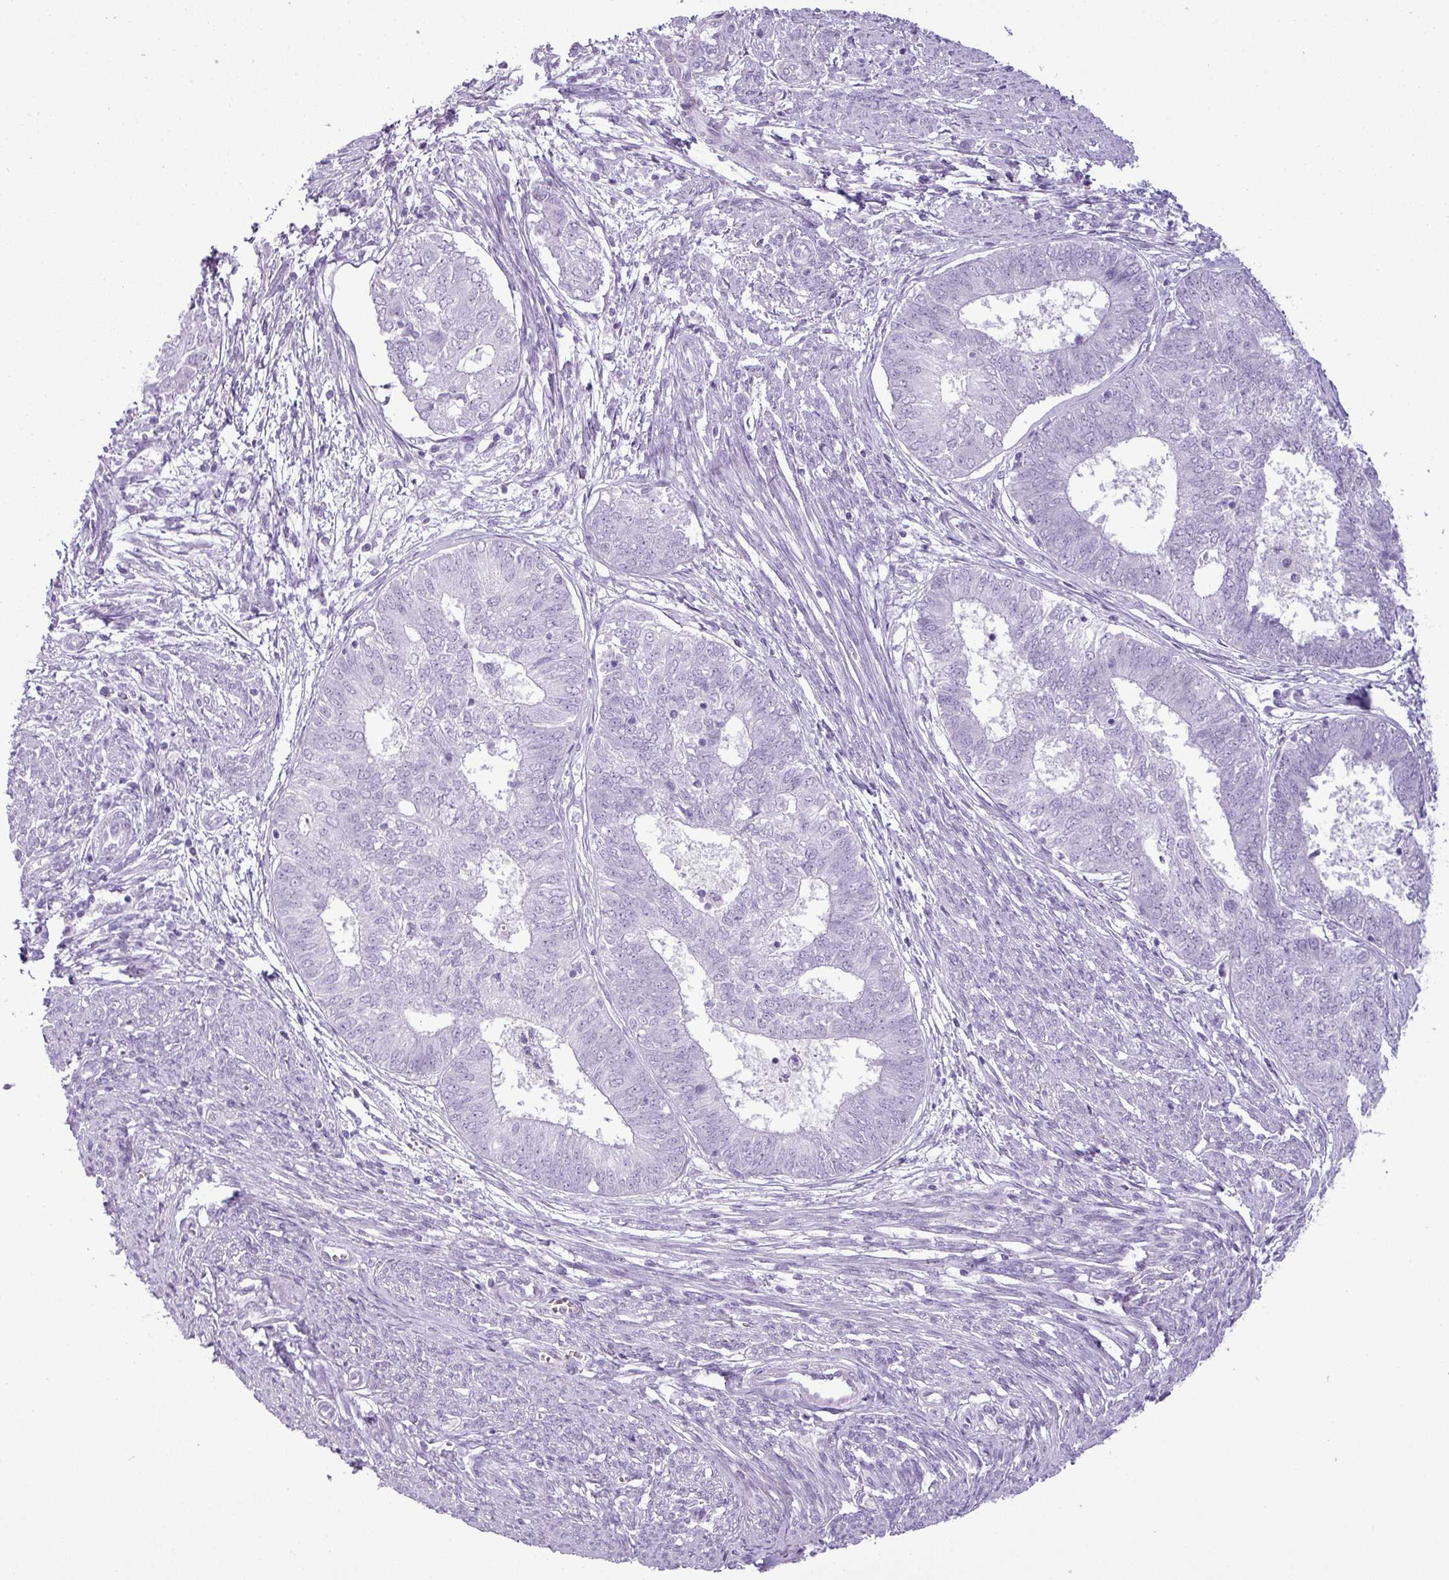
{"staining": {"intensity": "negative", "quantity": "none", "location": "none"}, "tissue": "endometrial cancer", "cell_type": "Tumor cells", "image_type": "cancer", "snomed": [{"axis": "morphology", "description": "Adenocarcinoma, NOS"}, {"axis": "topography", "description": "Endometrium"}], "caption": "IHC of endometrial adenocarcinoma exhibits no staining in tumor cells. (Immunohistochemistry (ihc), brightfield microscopy, high magnification).", "gene": "CDH16", "patient": {"sex": "female", "age": 62}}